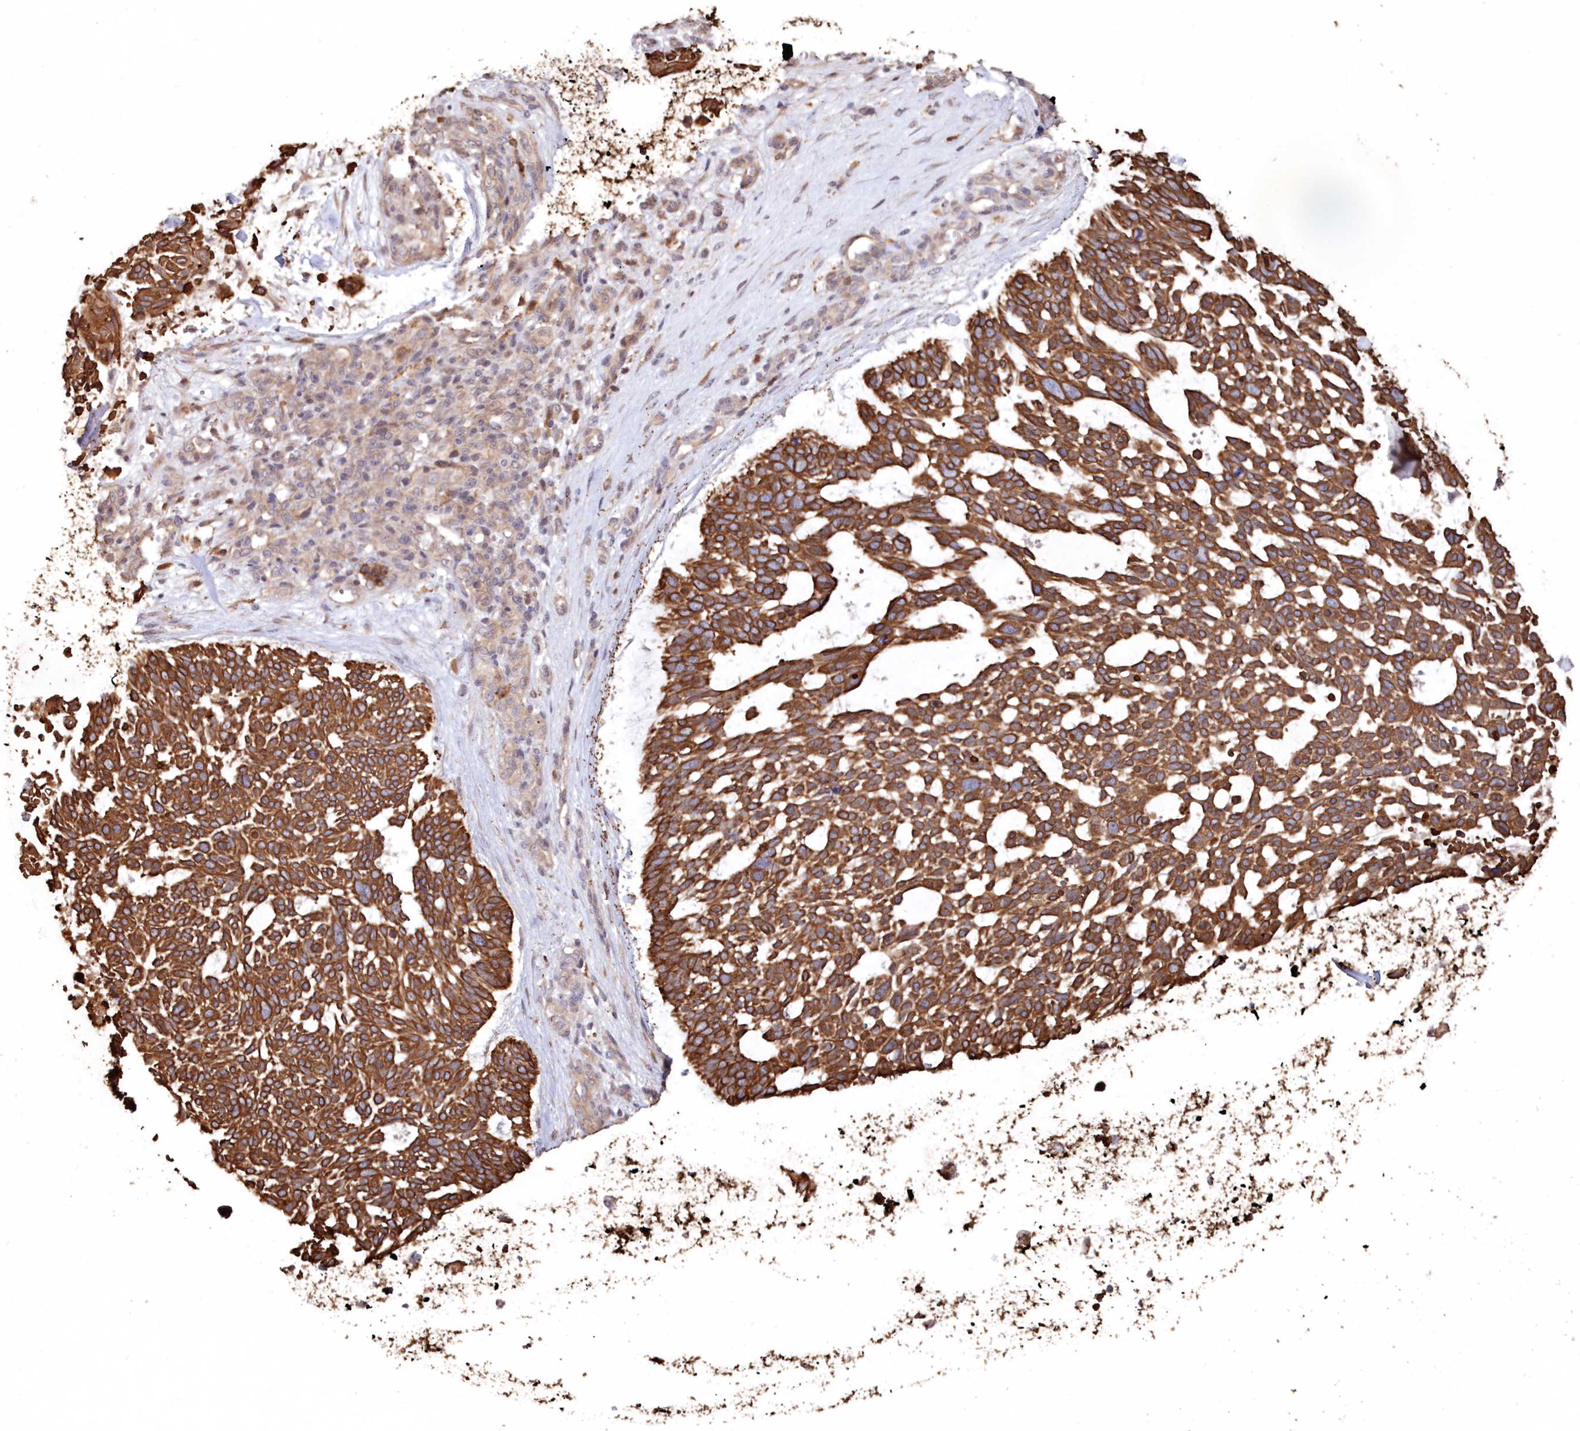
{"staining": {"intensity": "strong", "quantity": ">75%", "location": "cytoplasmic/membranous"}, "tissue": "skin cancer", "cell_type": "Tumor cells", "image_type": "cancer", "snomed": [{"axis": "morphology", "description": "Basal cell carcinoma"}, {"axis": "topography", "description": "Skin"}], "caption": "Protein staining shows strong cytoplasmic/membranous positivity in approximately >75% of tumor cells in skin cancer (basal cell carcinoma).", "gene": "SNED1", "patient": {"sex": "male", "age": 88}}